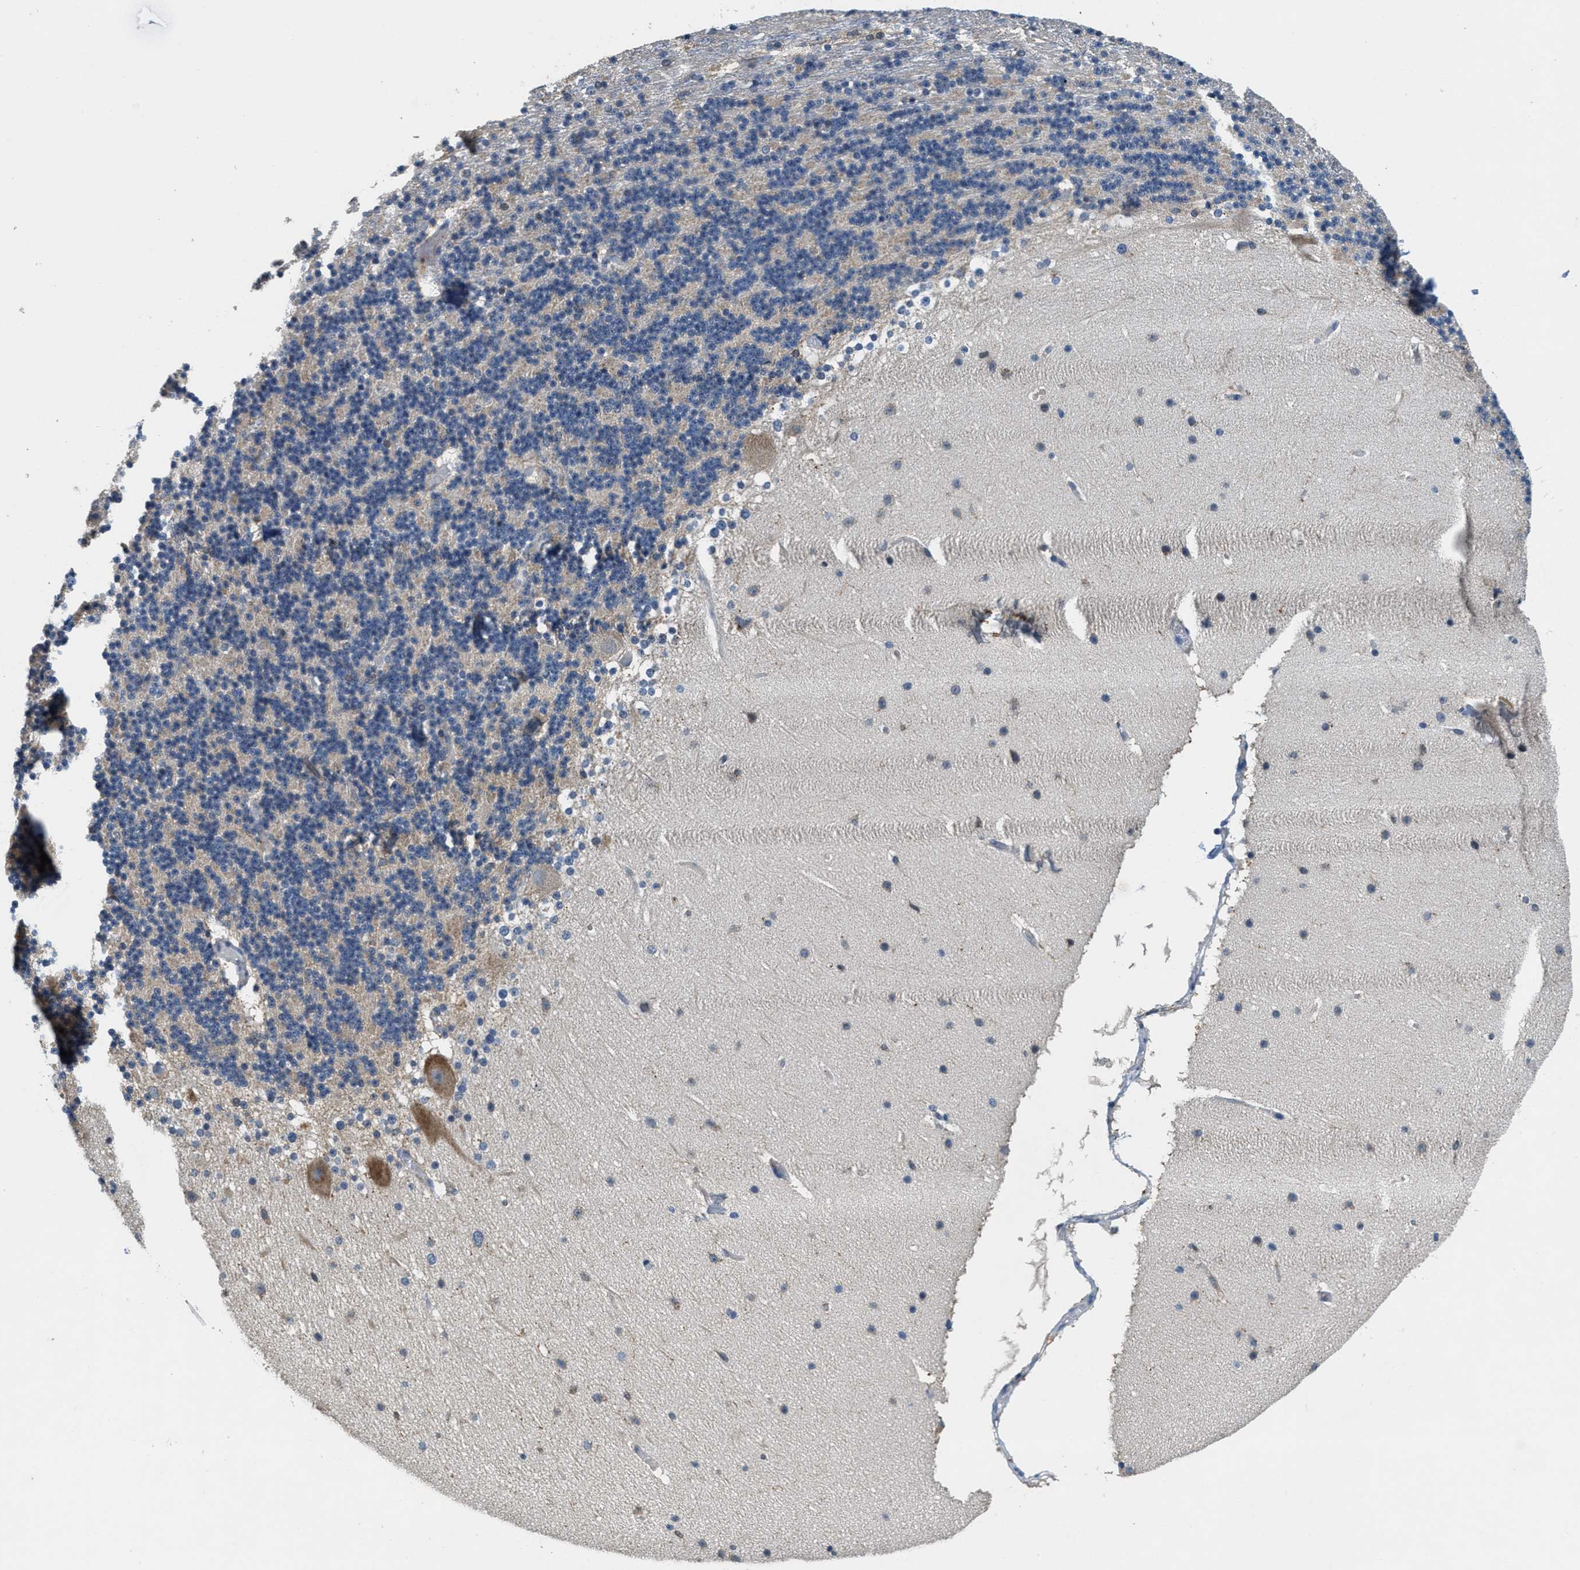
{"staining": {"intensity": "weak", "quantity": ">75%", "location": "cytoplasmic/membranous"}, "tissue": "cerebellum", "cell_type": "Cells in granular layer", "image_type": "normal", "snomed": [{"axis": "morphology", "description": "Normal tissue, NOS"}, {"axis": "topography", "description": "Cerebellum"}], "caption": "This histopathology image displays benign cerebellum stained with immunohistochemistry (IHC) to label a protein in brown. The cytoplasmic/membranous of cells in granular layer show weak positivity for the protein. Nuclei are counter-stained blue.", "gene": "DGKE", "patient": {"sex": "female", "age": 19}}